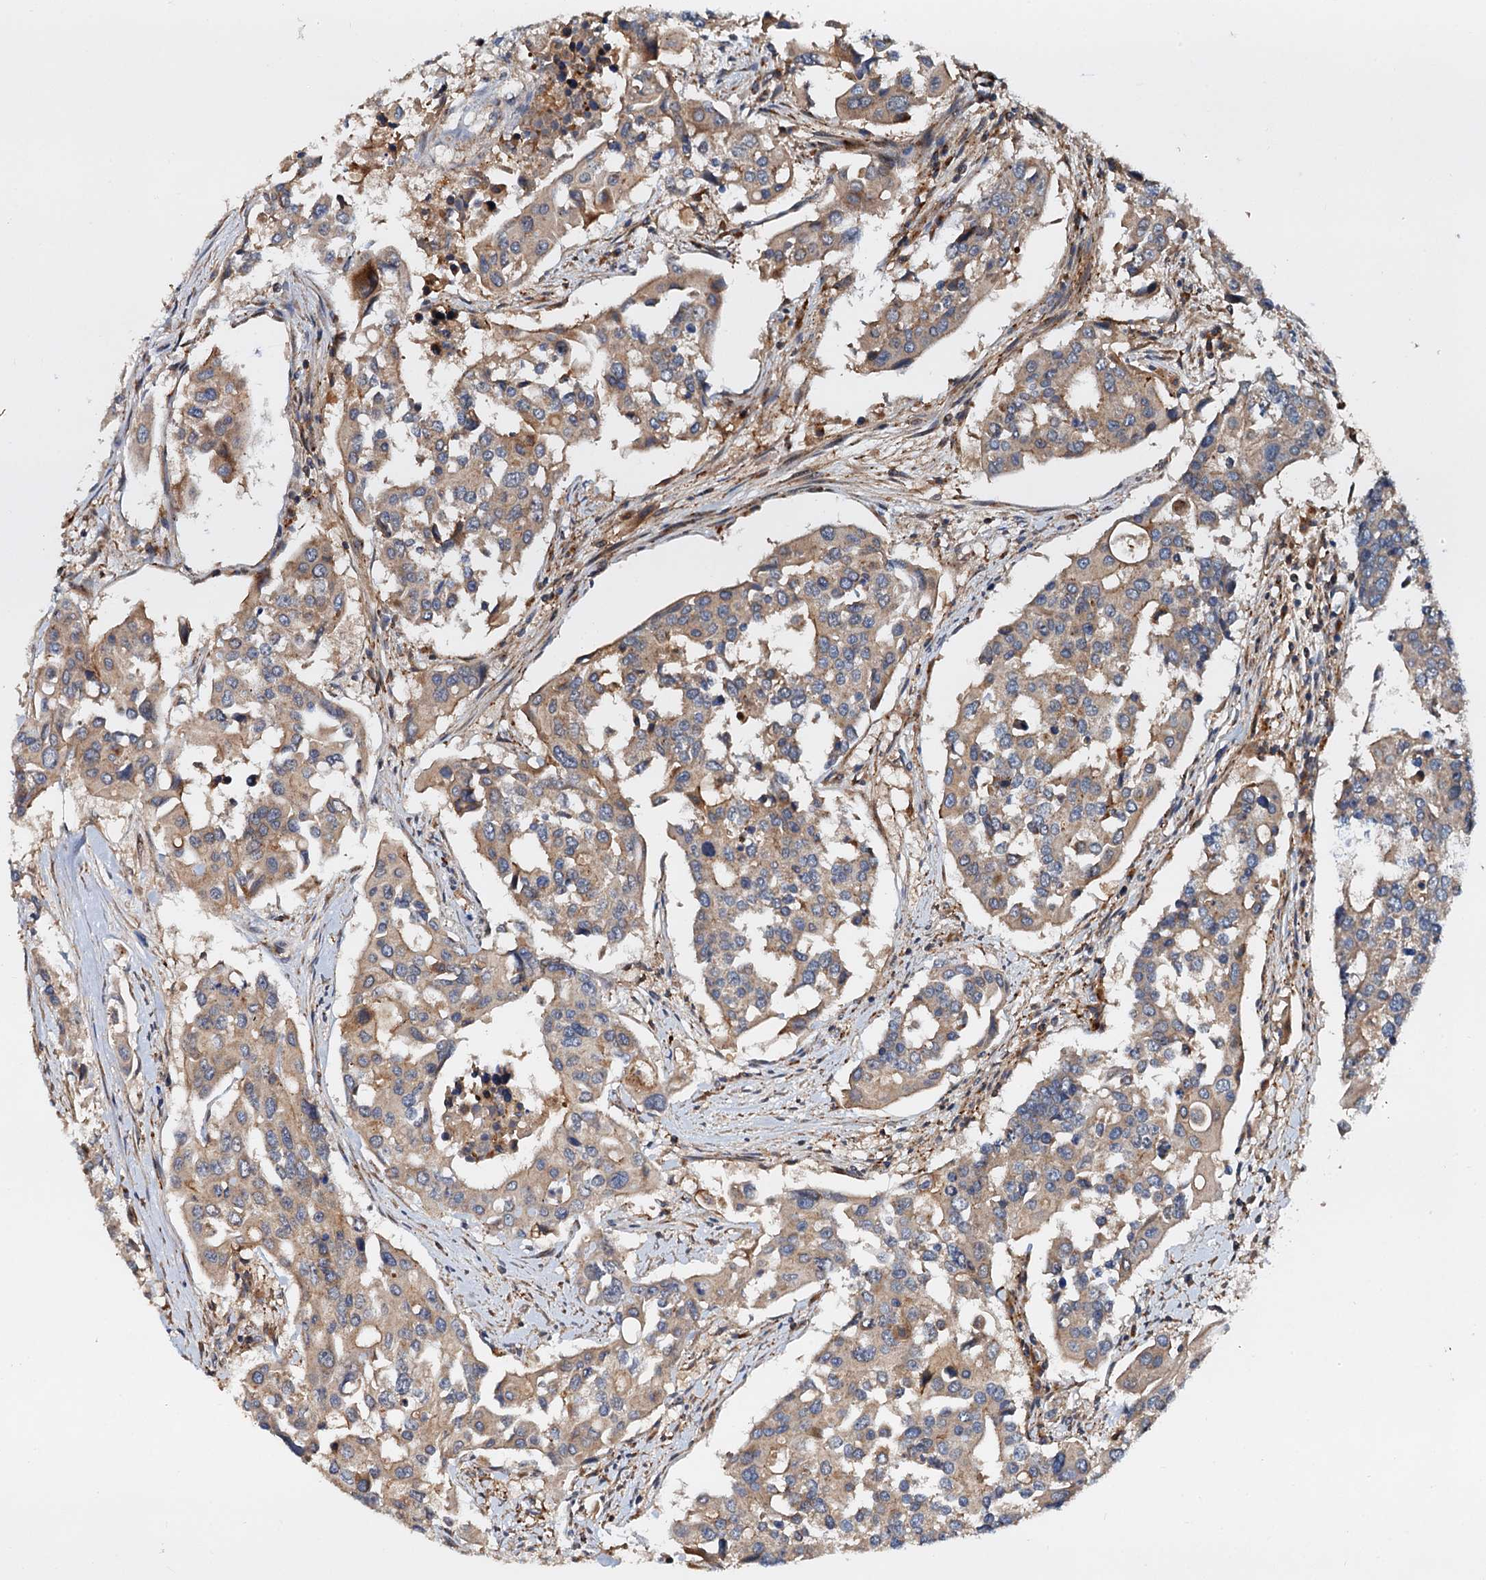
{"staining": {"intensity": "weak", "quantity": ">75%", "location": "cytoplasmic/membranous"}, "tissue": "colorectal cancer", "cell_type": "Tumor cells", "image_type": "cancer", "snomed": [{"axis": "morphology", "description": "Adenocarcinoma, NOS"}, {"axis": "topography", "description": "Colon"}], "caption": "About >75% of tumor cells in human colorectal adenocarcinoma exhibit weak cytoplasmic/membranous protein staining as visualized by brown immunohistochemical staining.", "gene": "EFL1", "patient": {"sex": "male", "age": 77}}